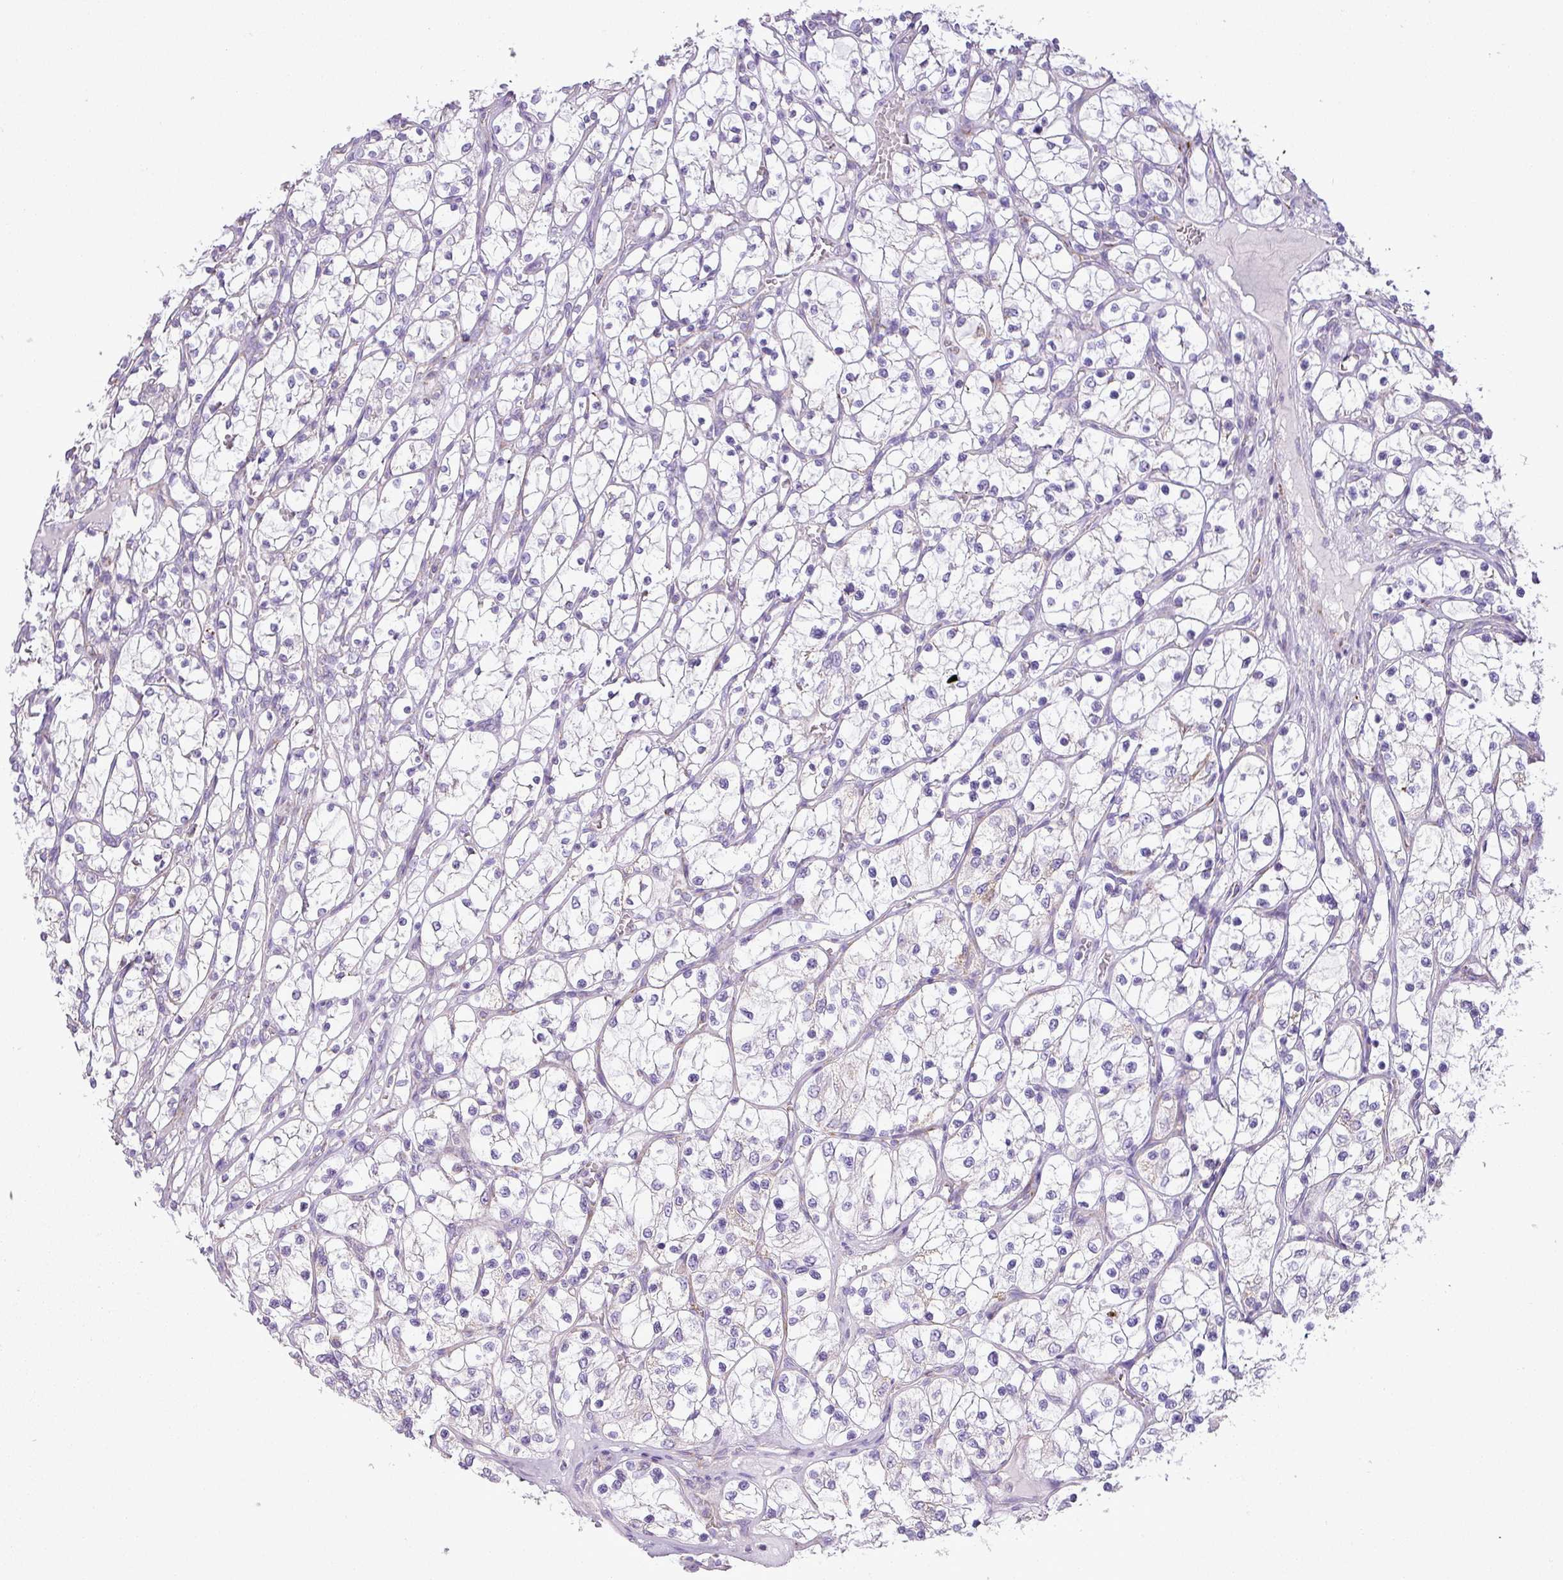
{"staining": {"intensity": "negative", "quantity": "none", "location": "none"}, "tissue": "renal cancer", "cell_type": "Tumor cells", "image_type": "cancer", "snomed": [{"axis": "morphology", "description": "Adenocarcinoma, NOS"}, {"axis": "topography", "description": "Kidney"}], "caption": "Immunohistochemistry (IHC) of human renal adenocarcinoma shows no expression in tumor cells.", "gene": "ZNF81", "patient": {"sex": "female", "age": 69}}